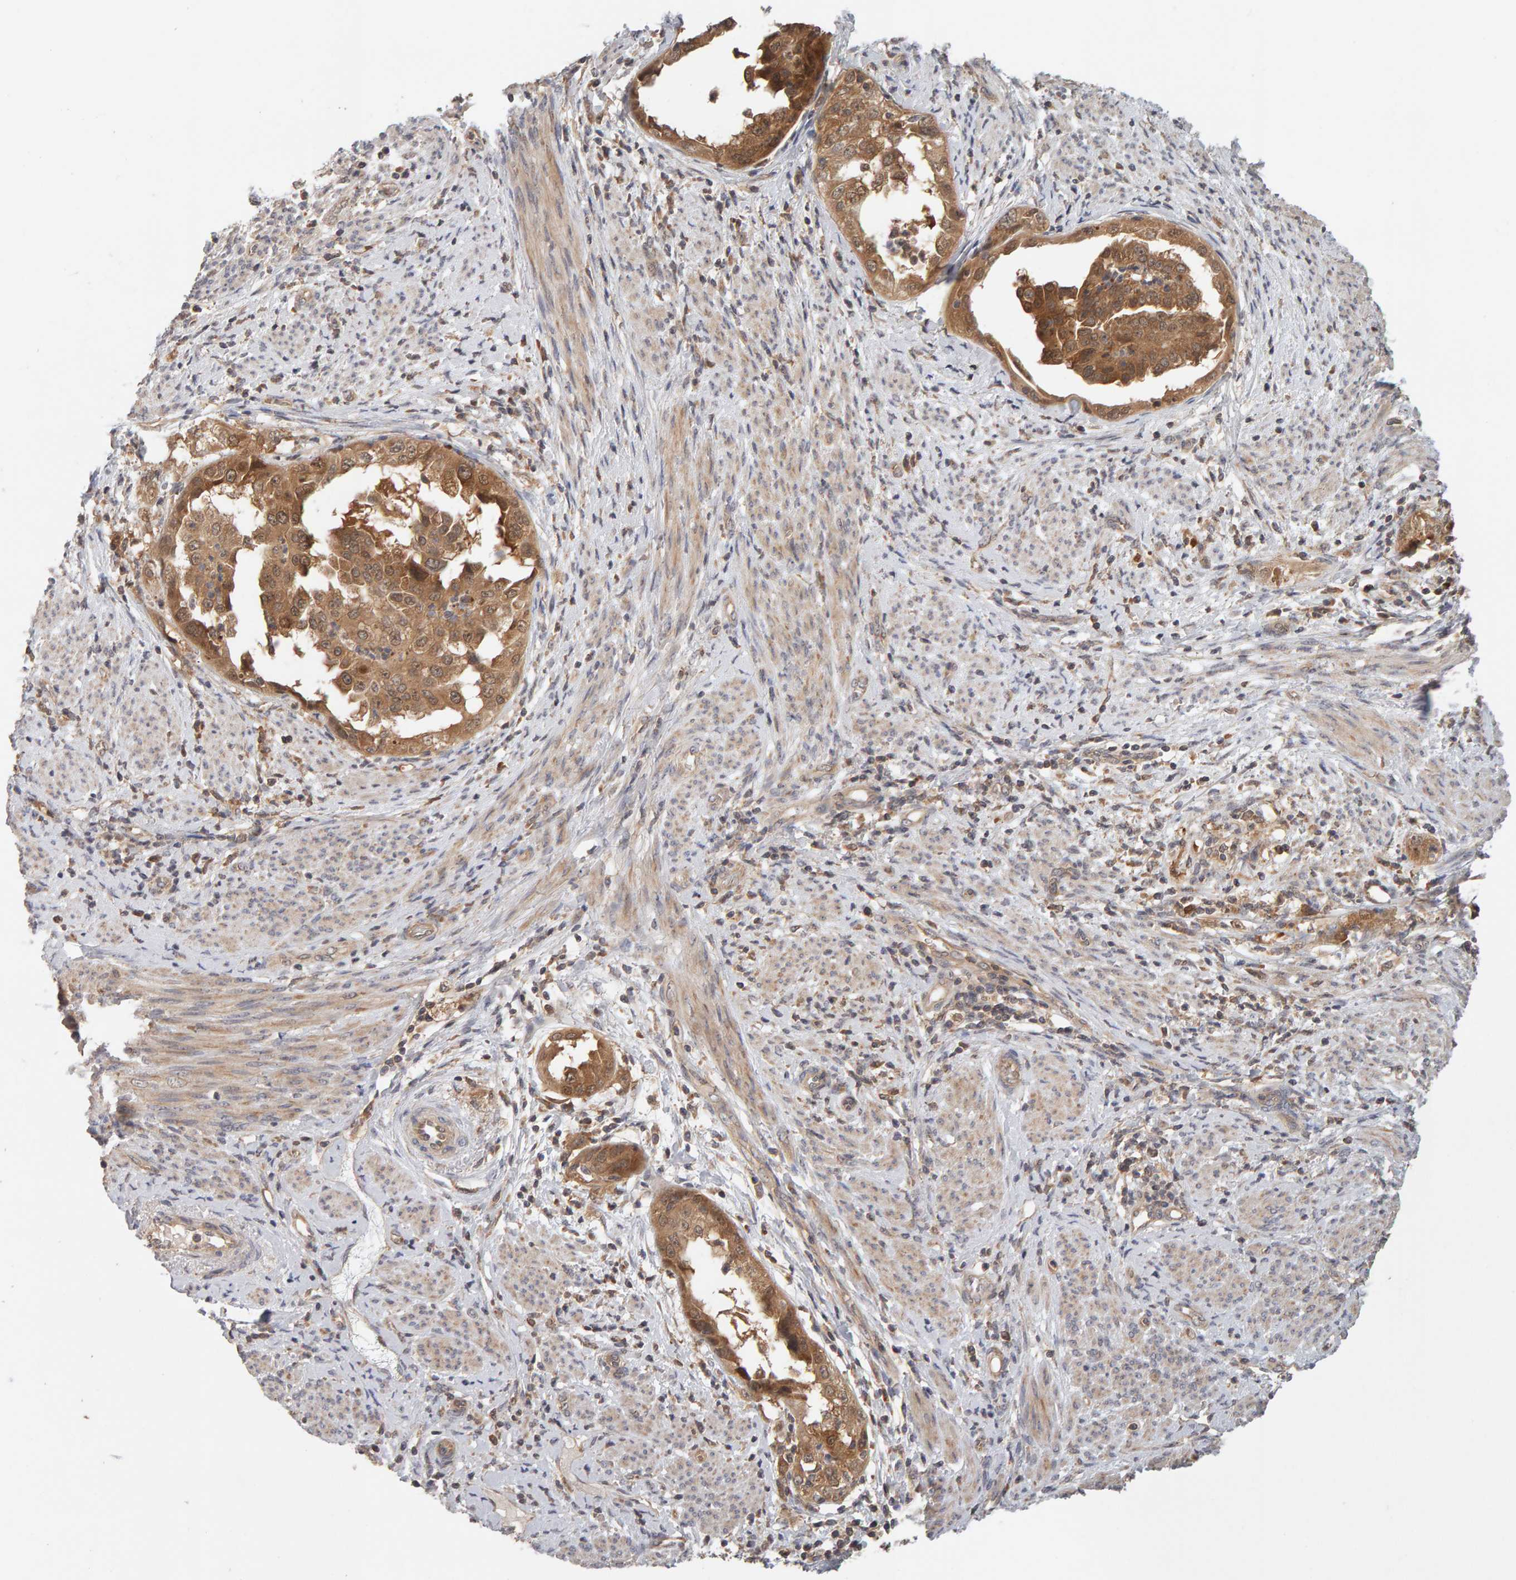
{"staining": {"intensity": "moderate", "quantity": ">75%", "location": "cytoplasmic/membranous"}, "tissue": "endometrial cancer", "cell_type": "Tumor cells", "image_type": "cancer", "snomed": [{"axis": "morphology", "description": "Adenocarcinoma, NOS"}, {"axis": "topography", "description": "Endometrium"}], "caption": "Endometrial adenocarcinoma stained with DAB IHC displays medium levels of moderate cytoplasmic/membranous positivity in about >75% of tumor cells. The staining was performed using DAB to visualize the protein expression in brown, while the nuclei were stained in blue with hematoxylin (Magnification: 20x).", "gene": "DNAJC7", "patient": {"sex": "female", "age": 85}}